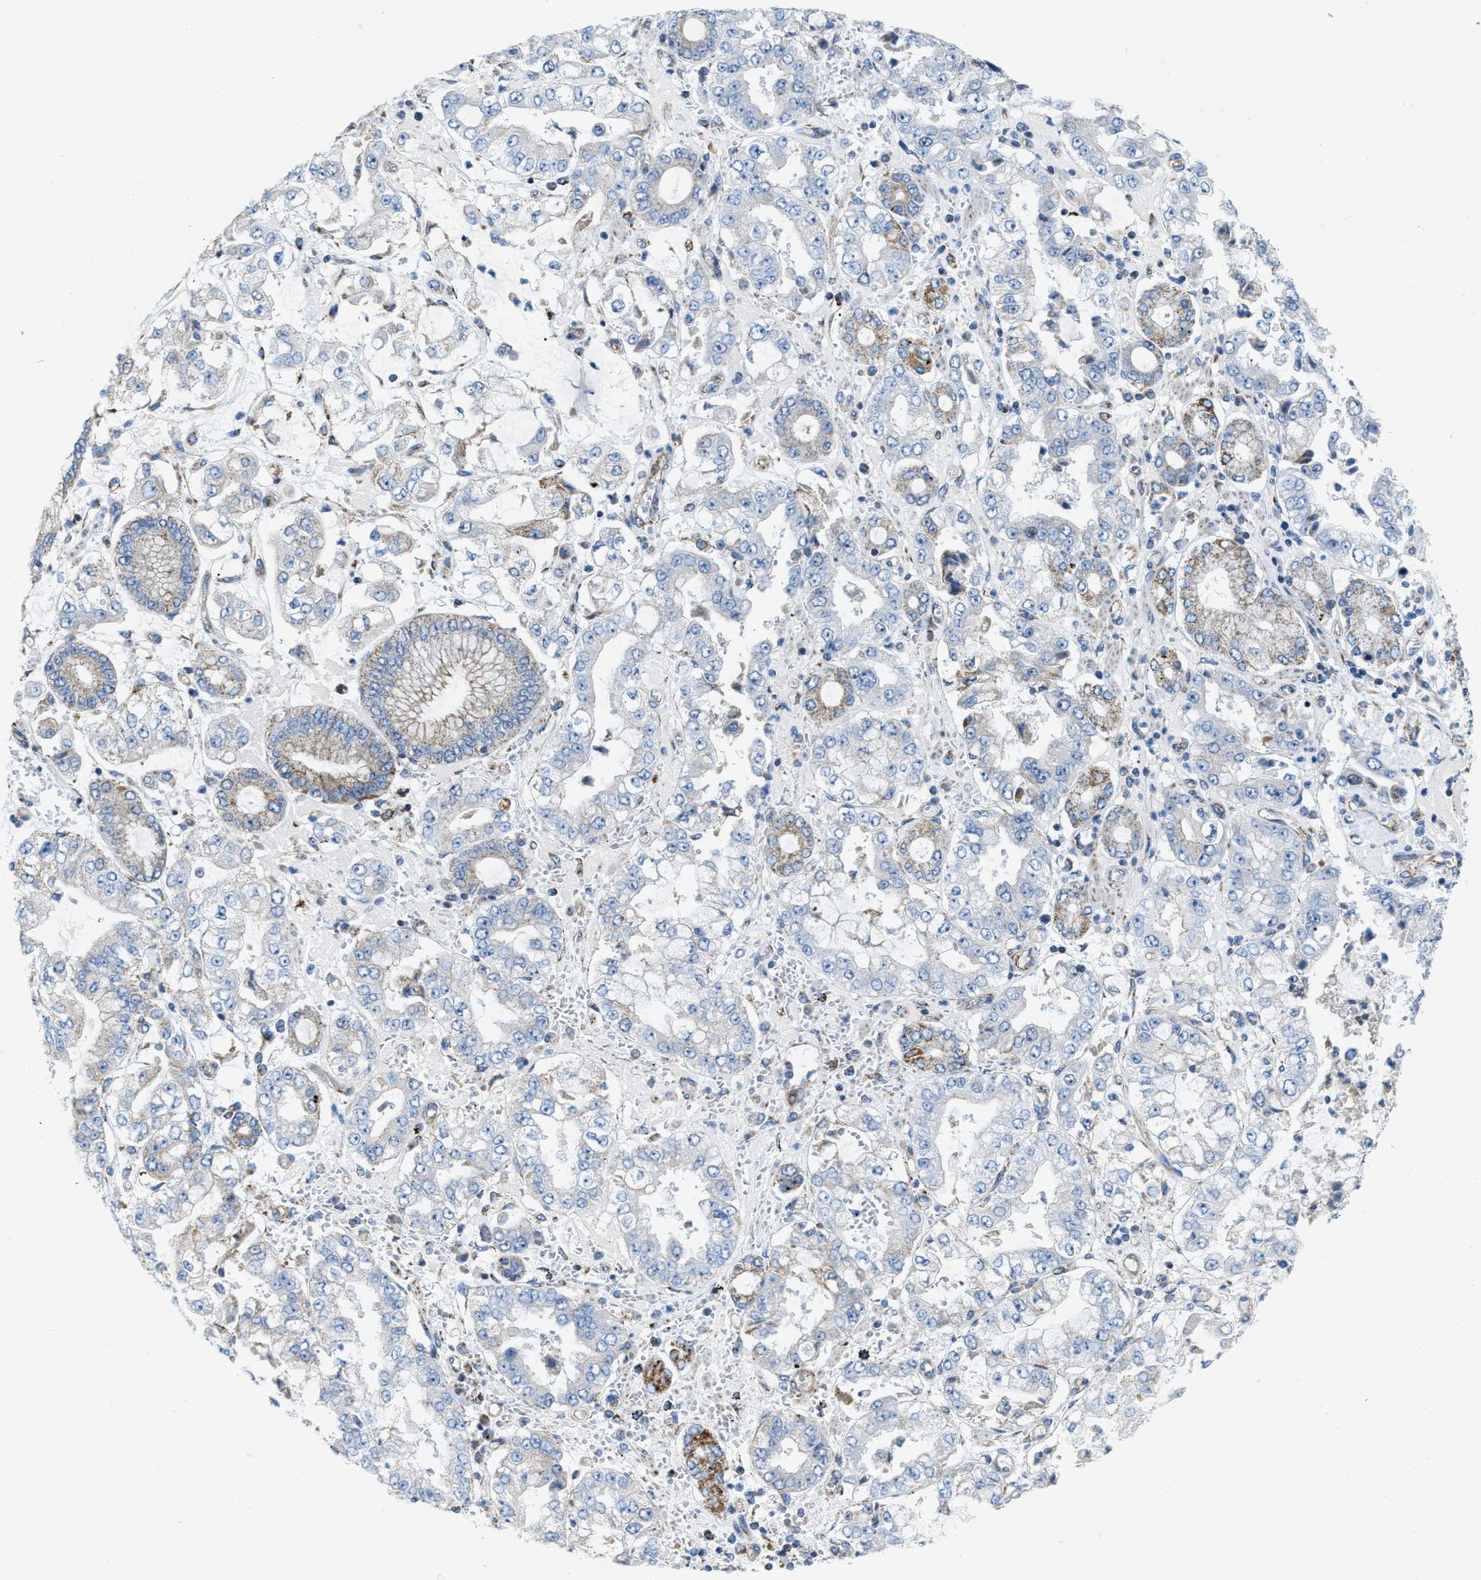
{"staining": {"intensity": "moderate", "quantity": "<25%", "location": "cytoplasmic/membranous"}, "tissue": "stomach cancer", "cell_type": "Tumor cells", "image_type": "cancer", "snomed": [{"axis": "morphology", "description": "Adenocarcinoma, NOS"}, {"axis": "topography", "description": "Stomach"}], "caption": "This image exhibits stomach cancer (adenocarcinoma) stained with IHC to label a protein in brown. The cytoplasmic/membranous of tumor cells show moderate positivity for the protein. Nuclei are counter-stained blue.", "gene": "JADE1", "patient": {"sex": "male", "age": 76}}